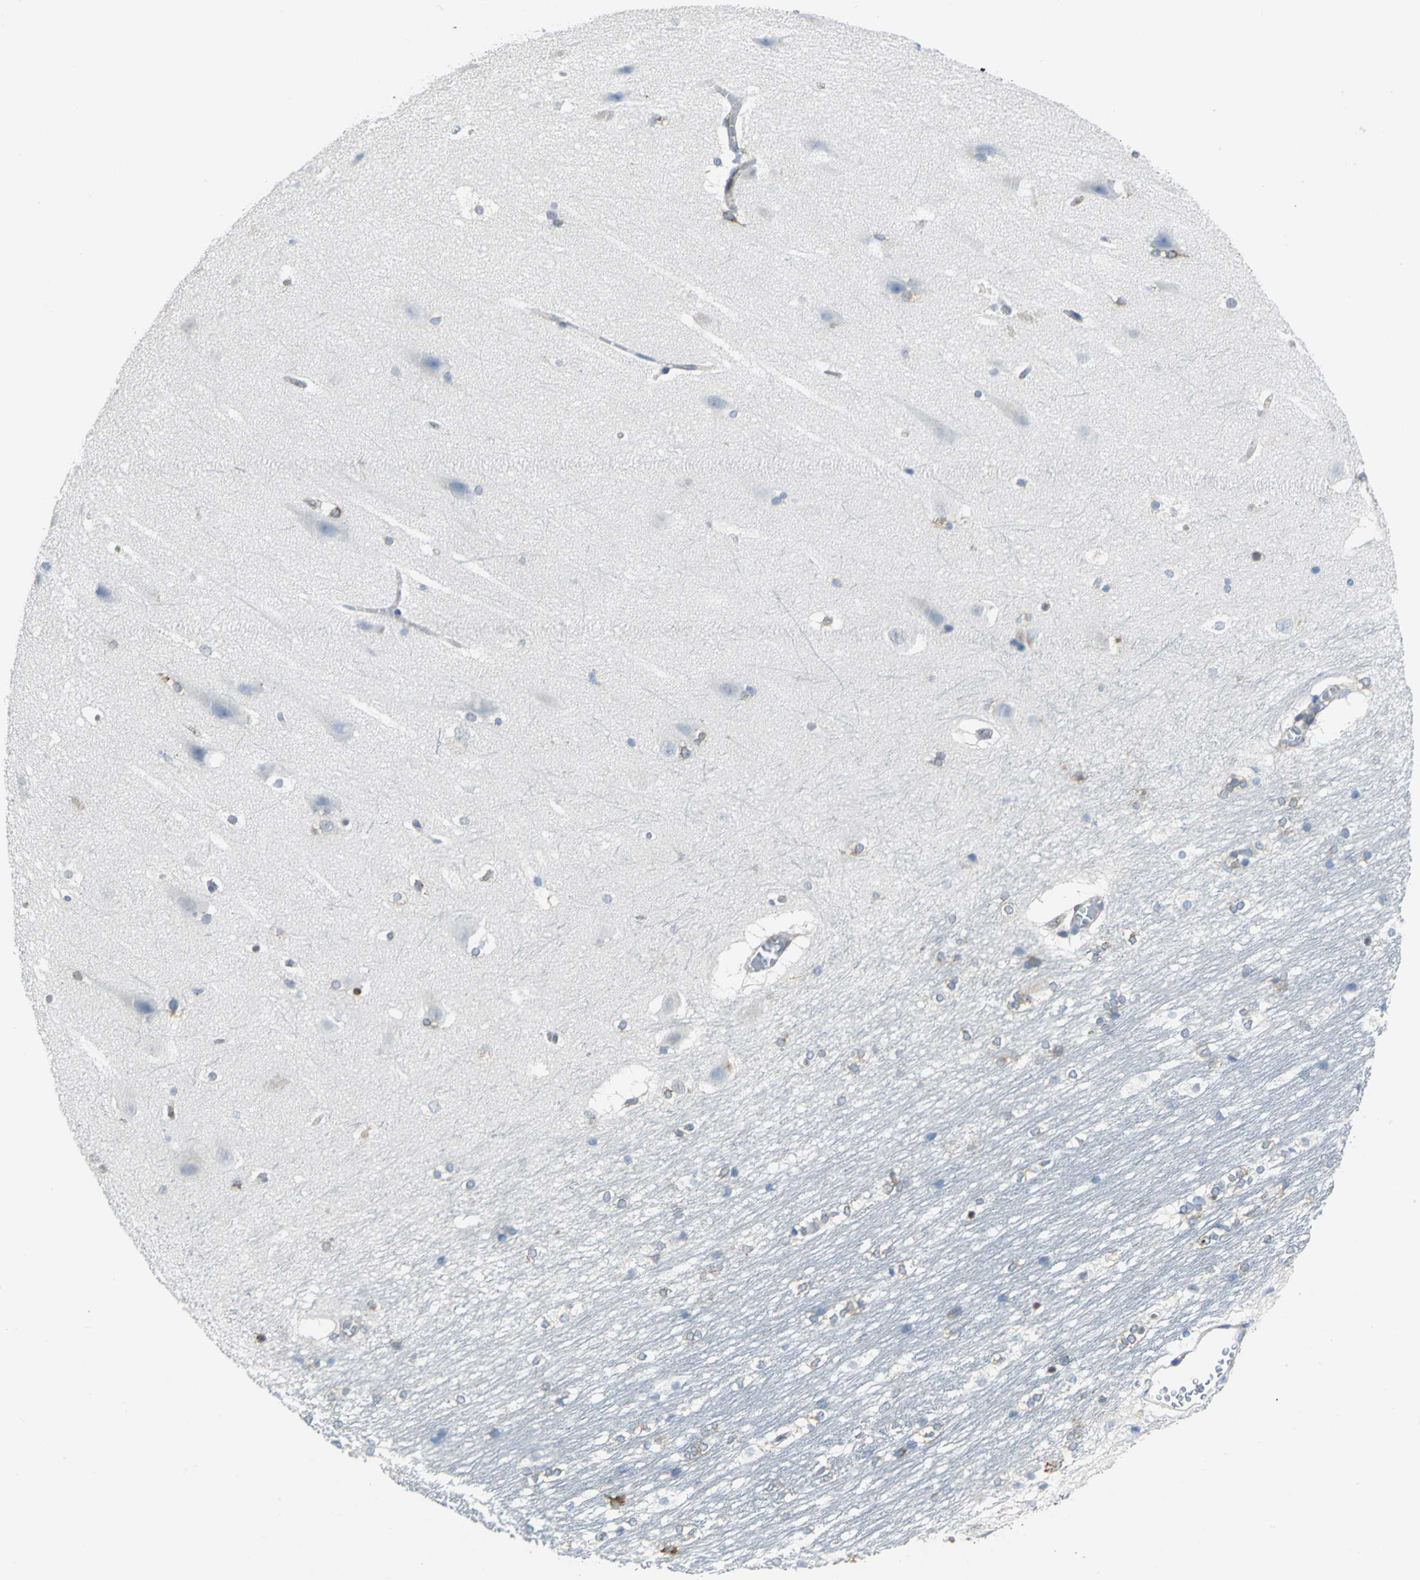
{"staining": {"intensity": "moderate", "quantity": "<25%", "location": "cytoplasmic/membranous"}, "tissue": "hippocampus", "cell_type": "Glial cells", "image_type": "normal", "snomed": [{"axis": "morphology", "description": "Normal tissue, NOS"}, {"axis": "topography", "description": "Hippocampus"}], "caption": "Moderate cytoplasmic/membranous expression for a protein is seen in about <25% of glial cells of unremarkable hippocampus using immunohistochemistry (IHC).", "gene": "YBX1", "patient": {"sex": "female", "age": 19}}